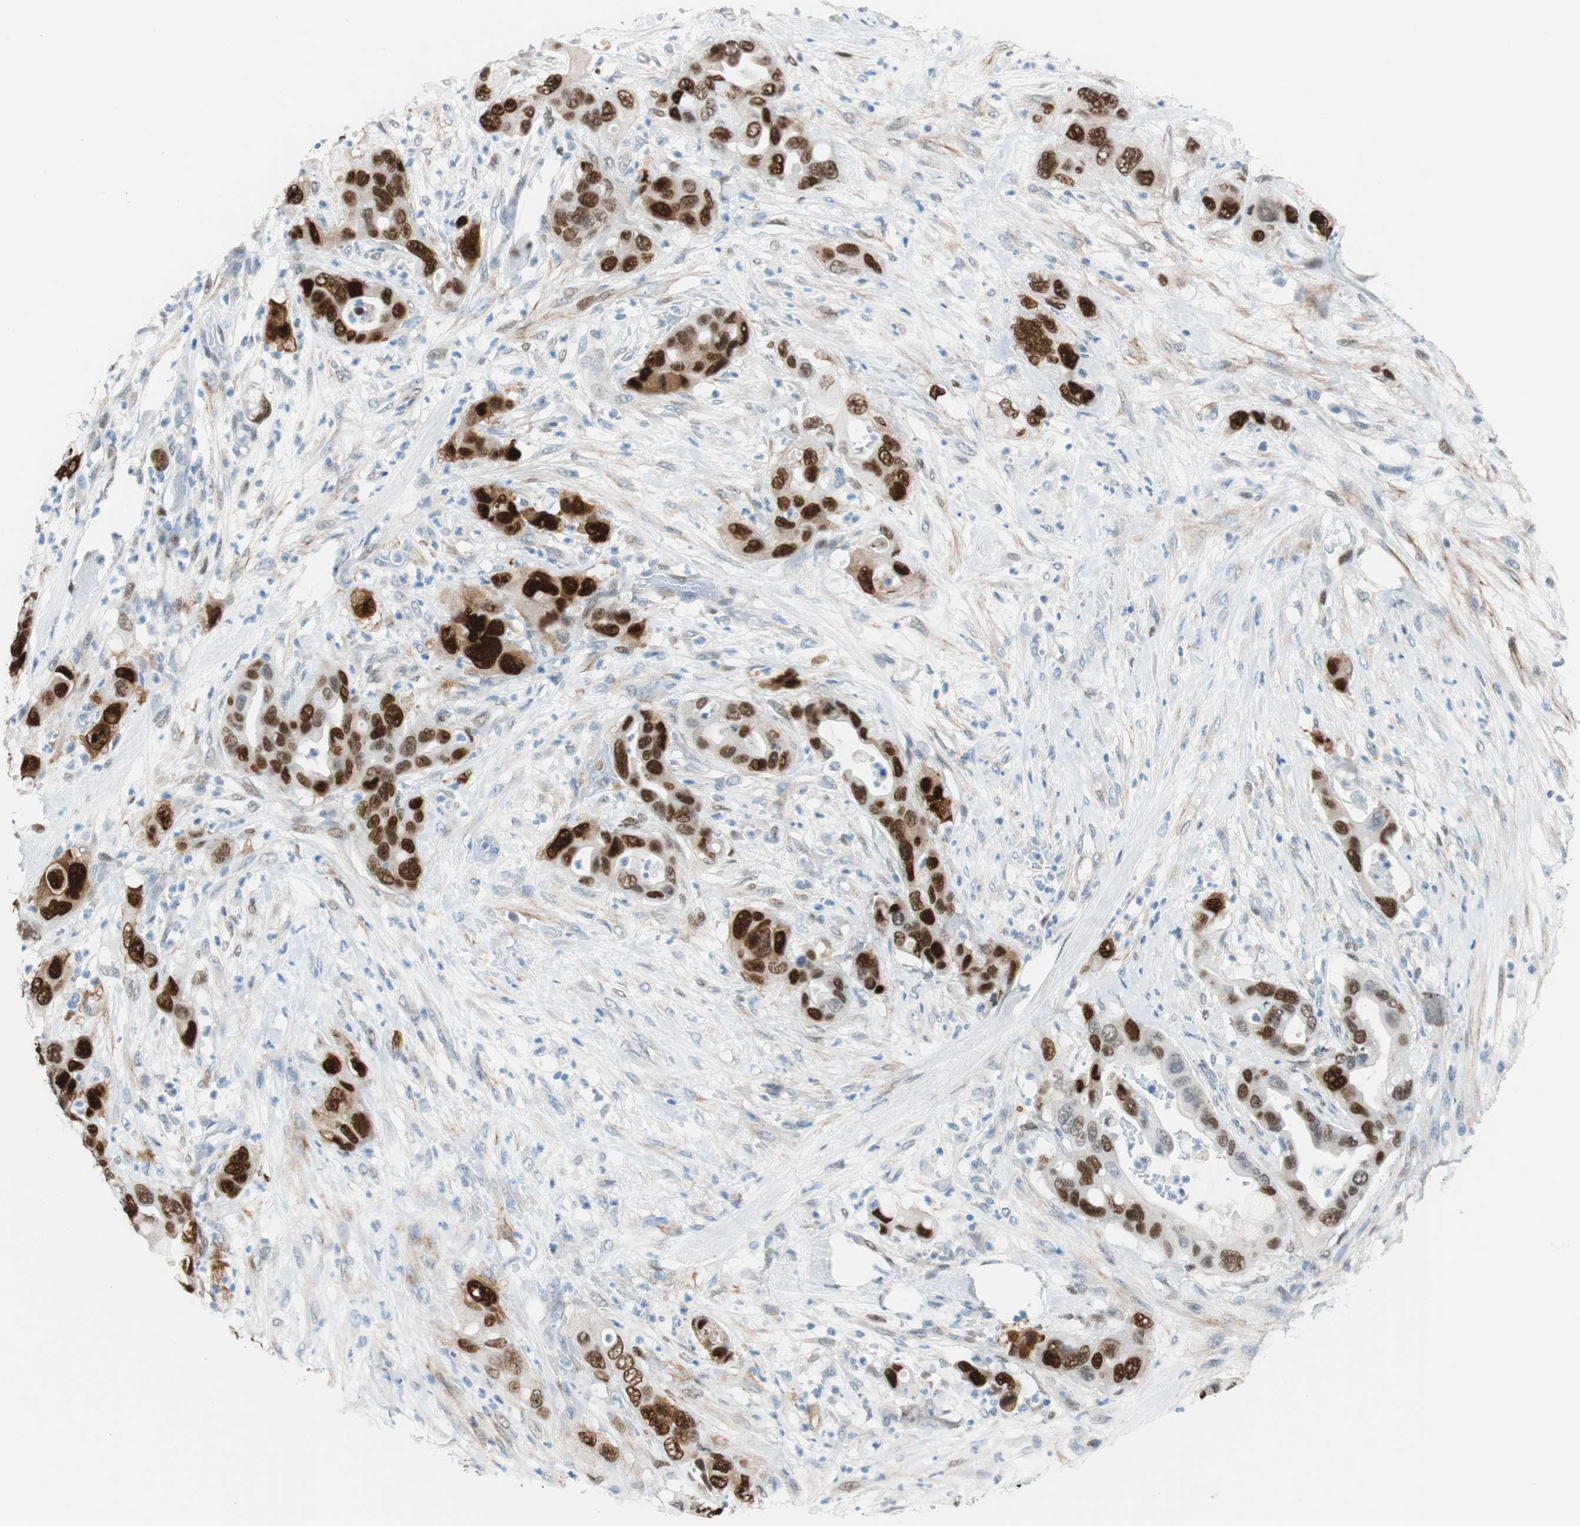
{"staining": {"intensity": "strong", "quantity": ">75%", "location": "nuclear"}, "tissue": "pancreatic cancer", "cell_type": "Tumor cells", "image_type": "cancer", "snomed": [{"axis": "morphology", "description": "Adenocarcinoma, NOS"}, {"axis": "topography", "description": "Pancreas"}], "caption": "A brown stain labels strong nuclear positivity of a protein in adenocarcinoma (pancreatic) tumor cells.", "gene": "FOSL1", "patient": {"sex": "female", "age": 71}}